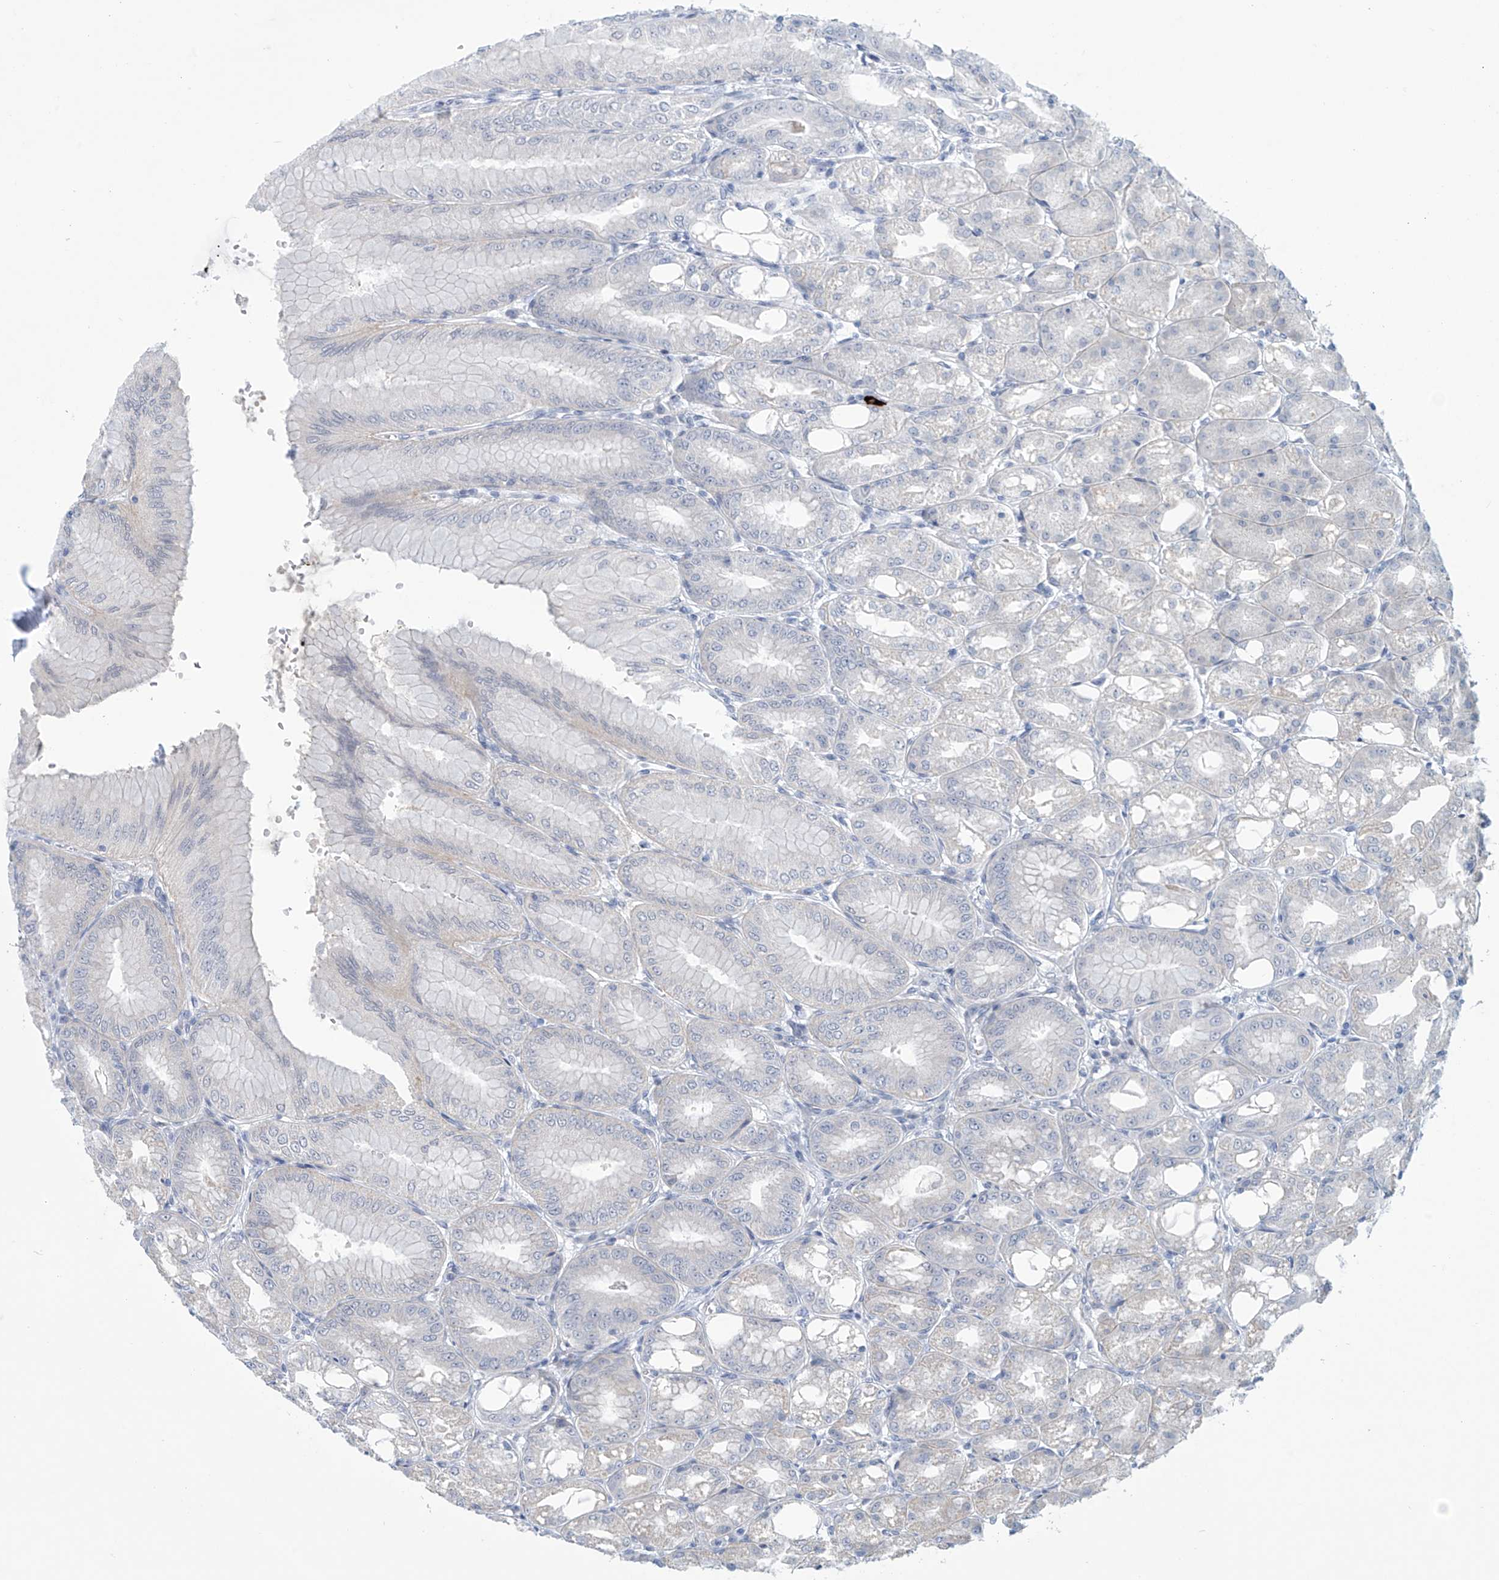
{"staining": {"intensity": "negative", "quantity": "none", "location": "none"}, "tissue": "stomach", "cell_type": "Glandular cells", "image_type": "normal", "snomed": [{"axis": "morphology", "description": "Normal tissue, NOS"}, {"axis": "topography", "description": "Stomach, lower"}], "caption": "This is a image of immunohistochemistry (IHC) staining of benign stomach, which shows no expression in glandular cells. (Stains: DAB immunohistochemistry with hematoxylin counter stain, Microscopy: brightfield microscopy at high magnification).", "gene": "SLC35A5", "patient": {"sex": "male", "age": 71}}